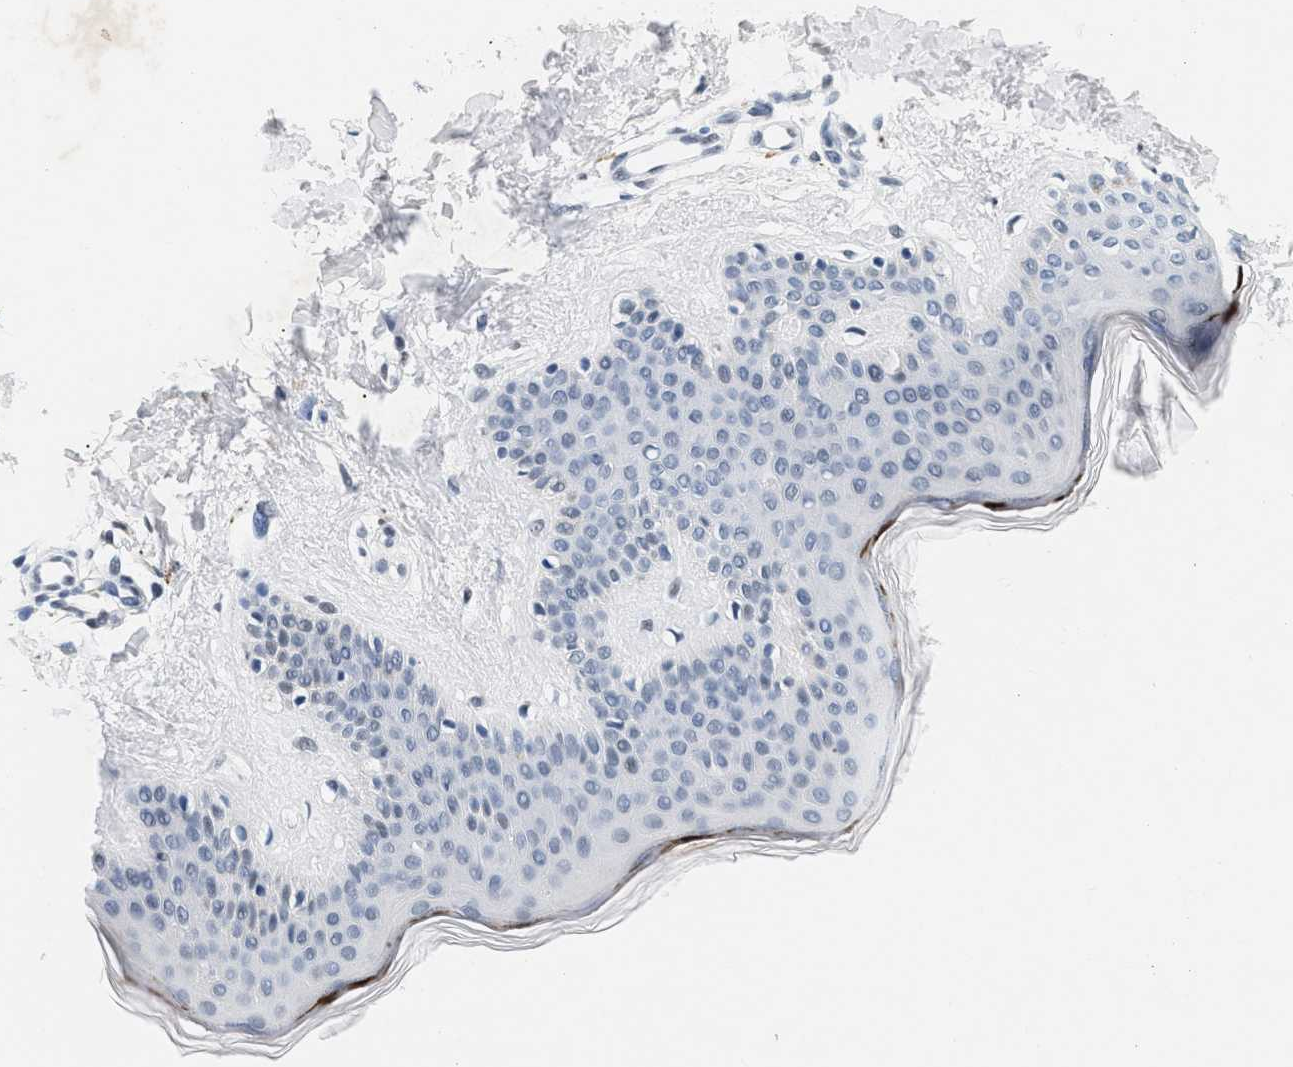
{"staining": {"intensity": "negative", "quantity": "none", "location": "none"}, "tissue": "skin", "cell_type": "Fibroblasts", "image_type": "normal", "snomed": [{"axis": "morphology", "description": "Normal tissue, NOS"}, {"axis": "topography", "description": "Skin"}], "caption": "The histopathology image reveals no significant positivity in fibroblasts of skin. The staining is performed using DAB brown chromogen with nuclei counter-stained in using hematoxylin.", "gene": "ATF2", "patient": {"sex": "male", "age": 30}}